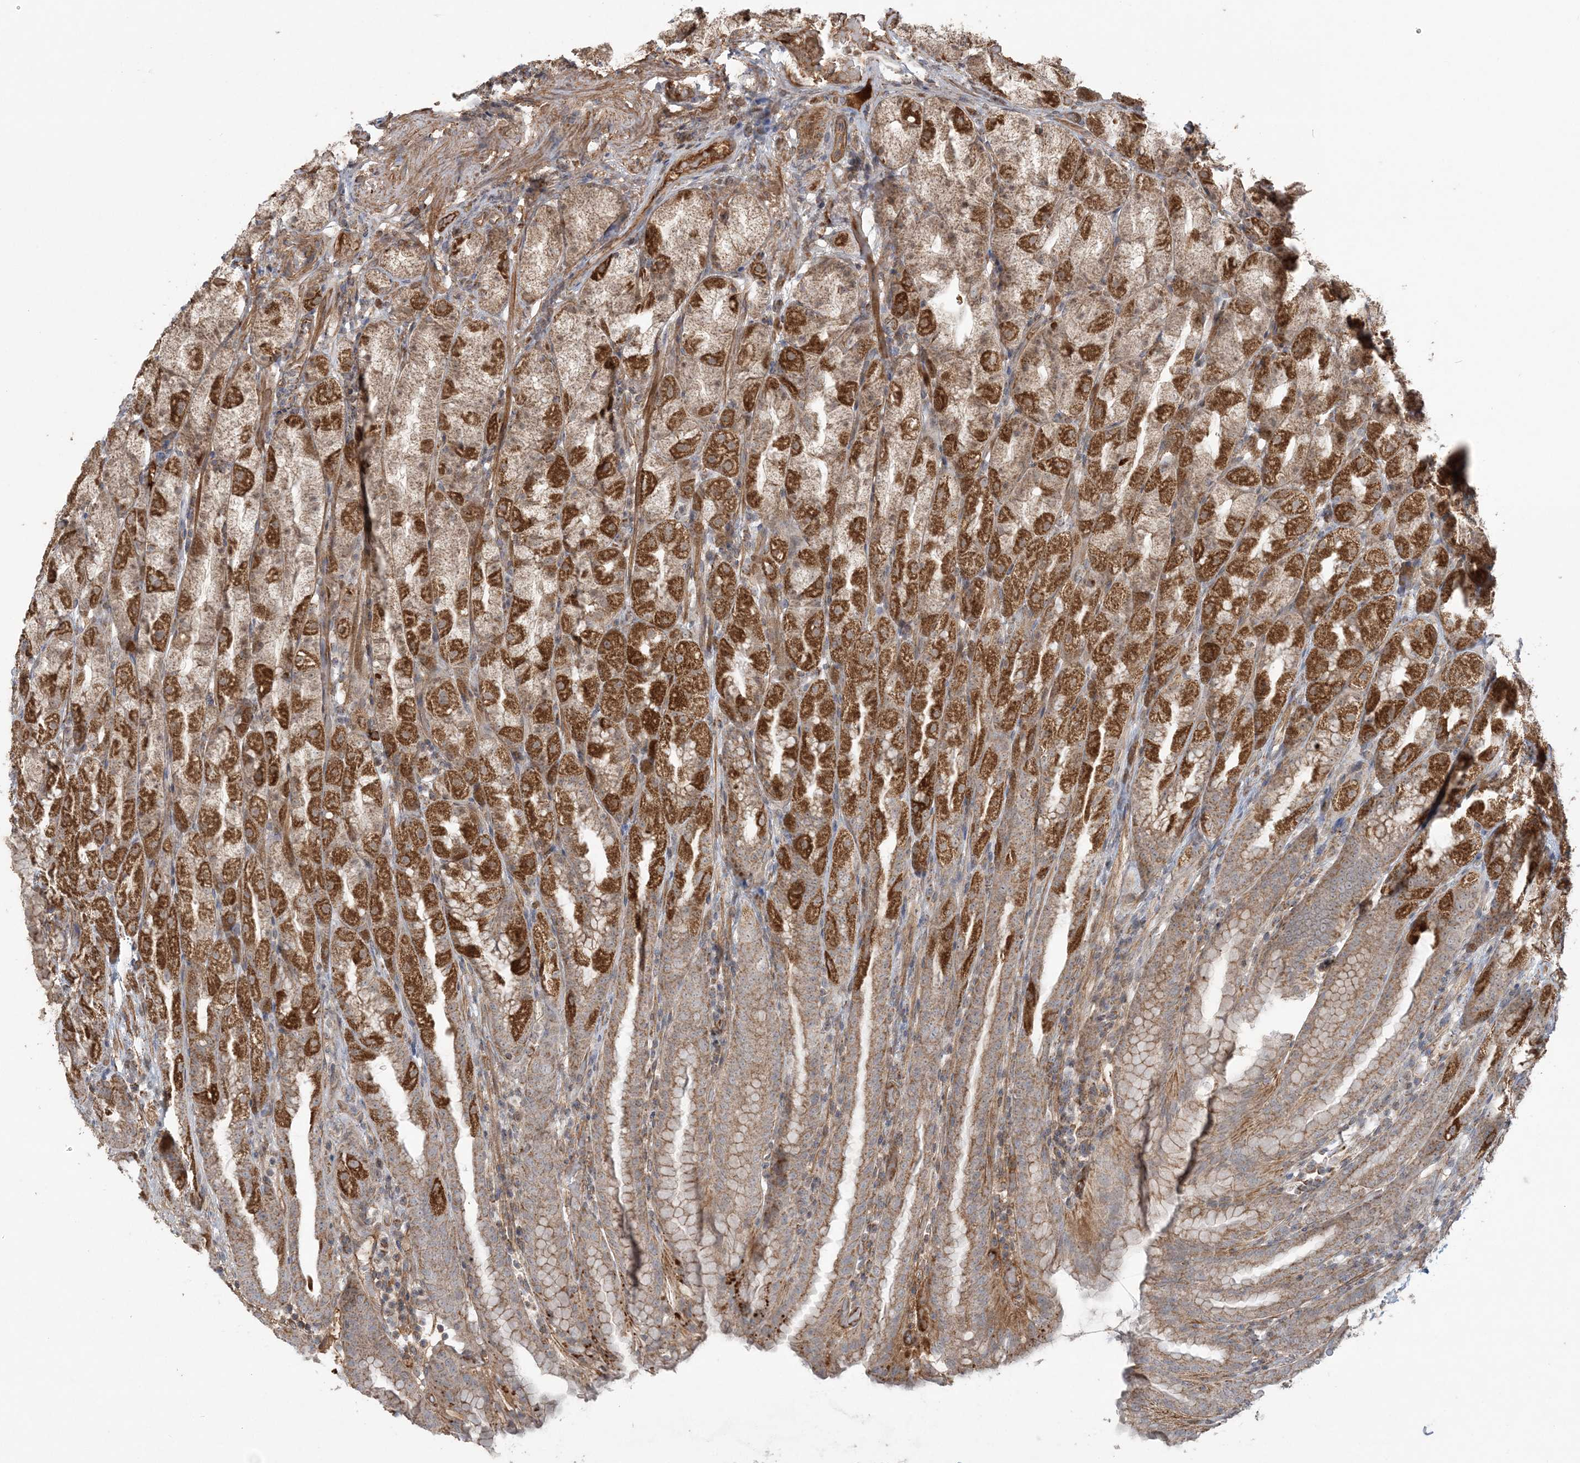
{"staining": {"intensity": "strong", "quantity": ">75%", "location": "cytoplasmic/membranous"}, "tissue": "stomach", "cell_type": "Glandular cells", "image_type": "normal", "snomed": [{"axis": "morphology", "description": "Normal tissue, NOS"}, {"axis": "topography", "description": "Stomach, upper"}], "caption": "Brown immunohistochemical staining in normal stomach demonstrates strong cytoplasmic/membranous staining in approximately >75% of glandular cells.", "gene": "SCLT1", "patient": {"sex": "male", "age": 68}}